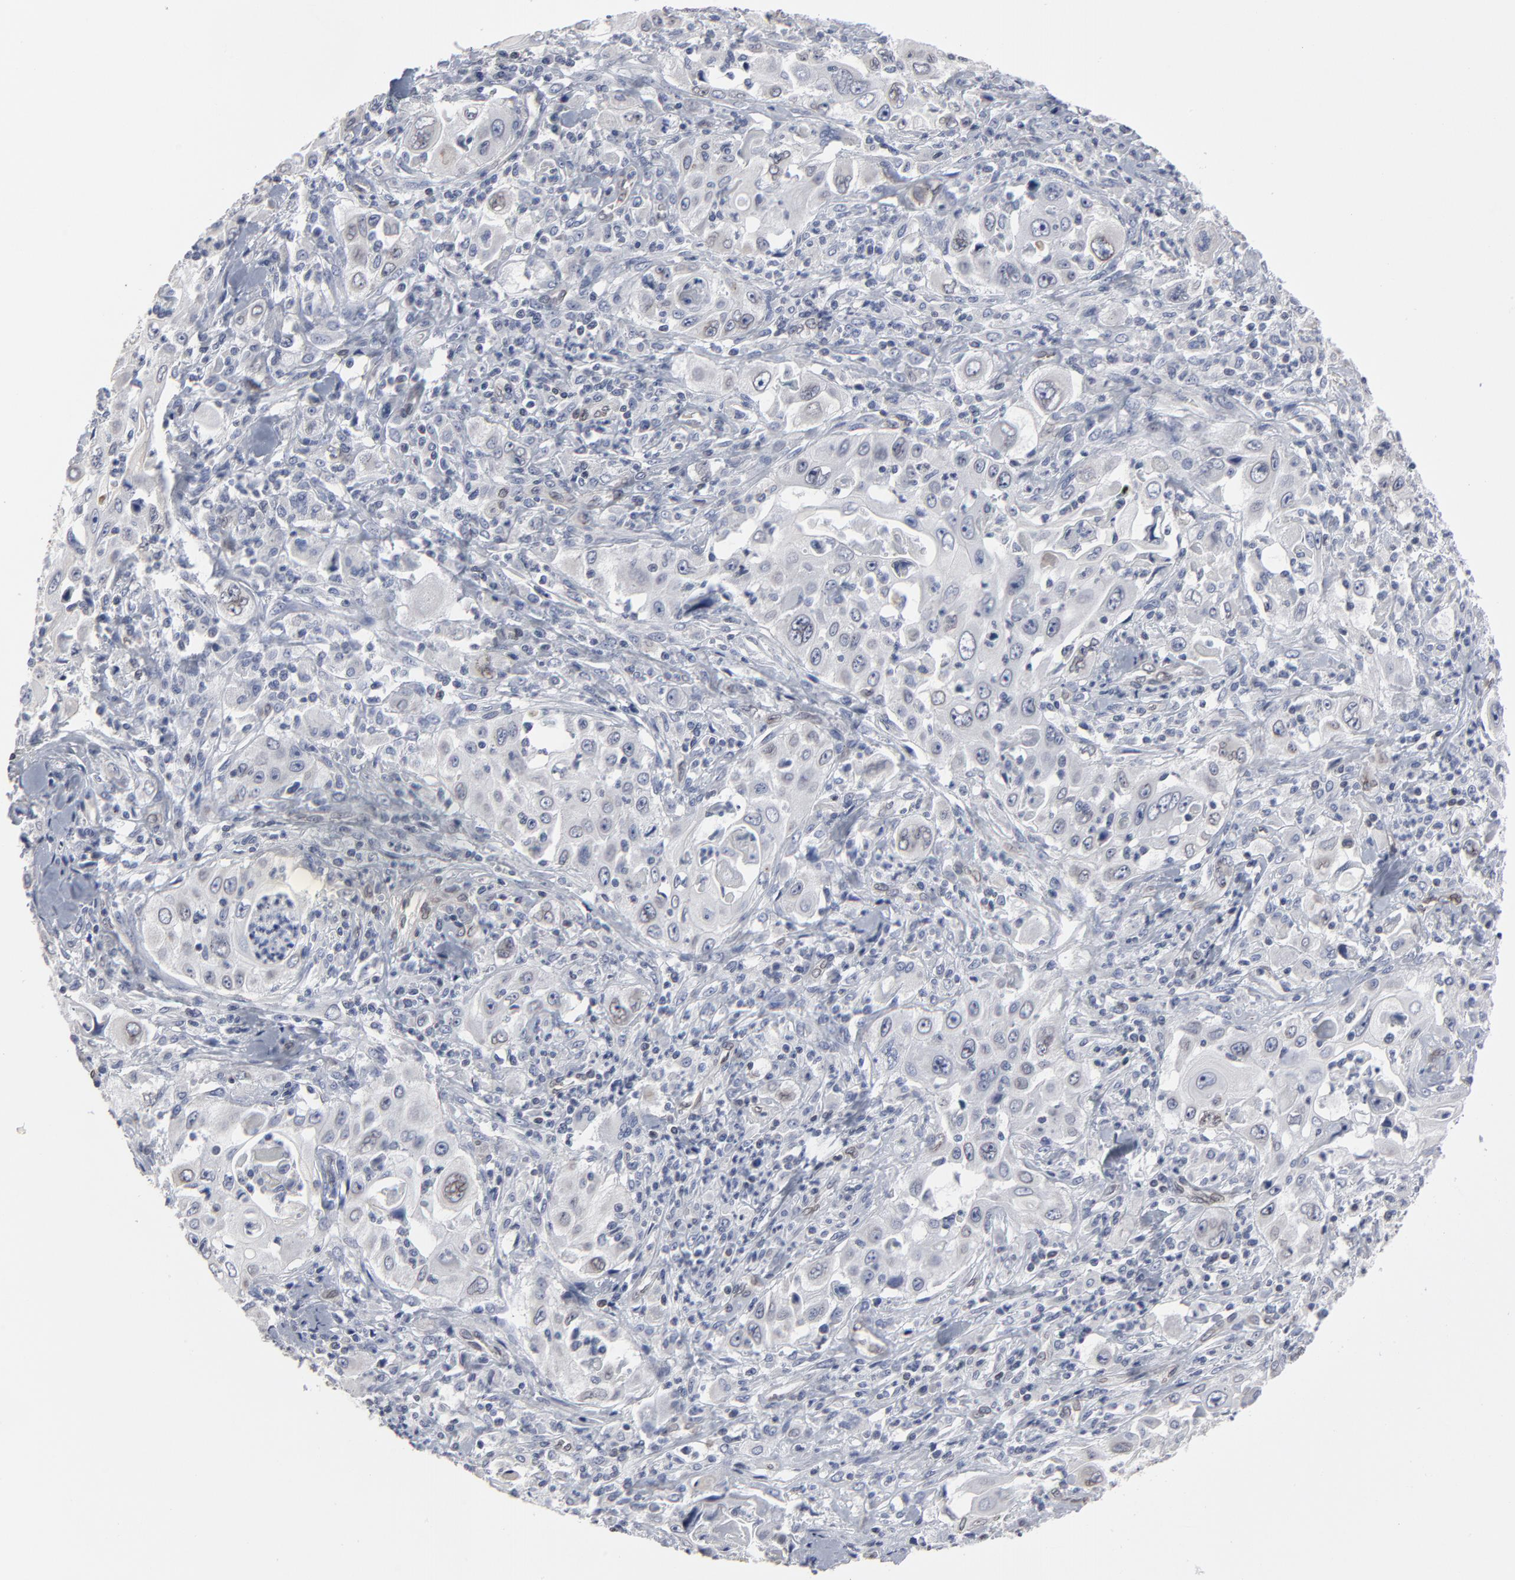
{"staining": {"intensity": "negative", "quantity": "none", "location": "none"}, "tissue": "pancreatic cancer", "cell_type": "Tumor cells", "image_type": "cancer", "snomed": [{"axis": "morphology", "description": "Adenocarcinoma, NOS"}, {"axis": "topography", "description": "Pancreas"}], "caption": "A high-resolution histopathology image shows immunohistochemistry staining of pancreatic cancer (adenocarcinoma), which displays no significant positivity in tumor cells.", "gene": "SYNE2", "patient": {"sex": "male", "age": 70}}